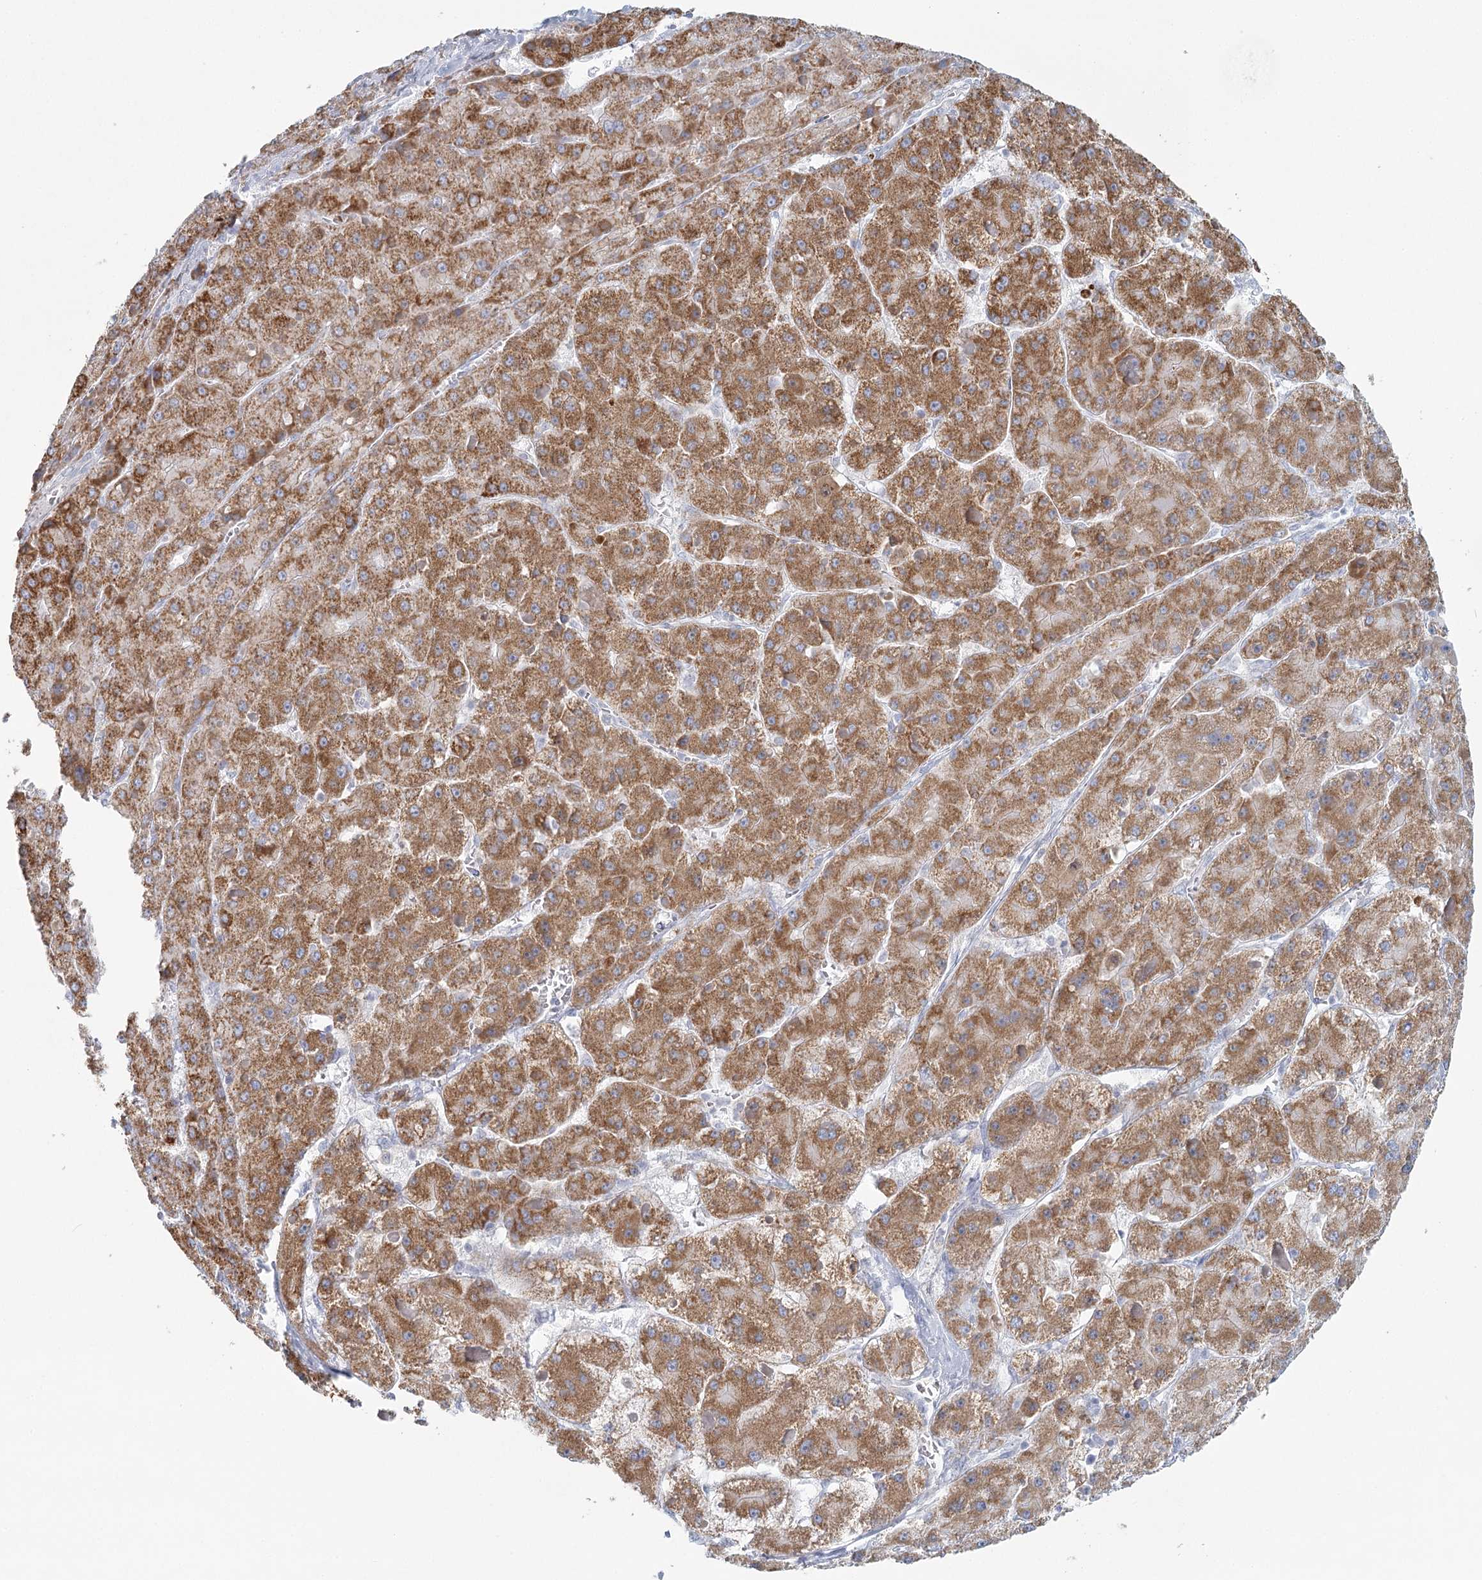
{"staining": {"intensity": "moderate", "quantity": ">75%", "location": "cytoplasmic/membranous"}, "tissue": "liver cancer", "cell_type": "Tumor cells", "image_type": "cancer", "snomed": [{"axis": "morphology", "description": "Carcinoma, Hepatocellular, NOS"}, {"axis": "topography", "description": "Liver"}], "caption": "About >75% of tumor cells in human hepatocellular carcinoma (liver) reveal moderate cytoplasmic/membranous protein expression as visualized by brown immunohistochemical staining.", "gene": "BPHL", "patient": {"sex": "female", "age": 73}}